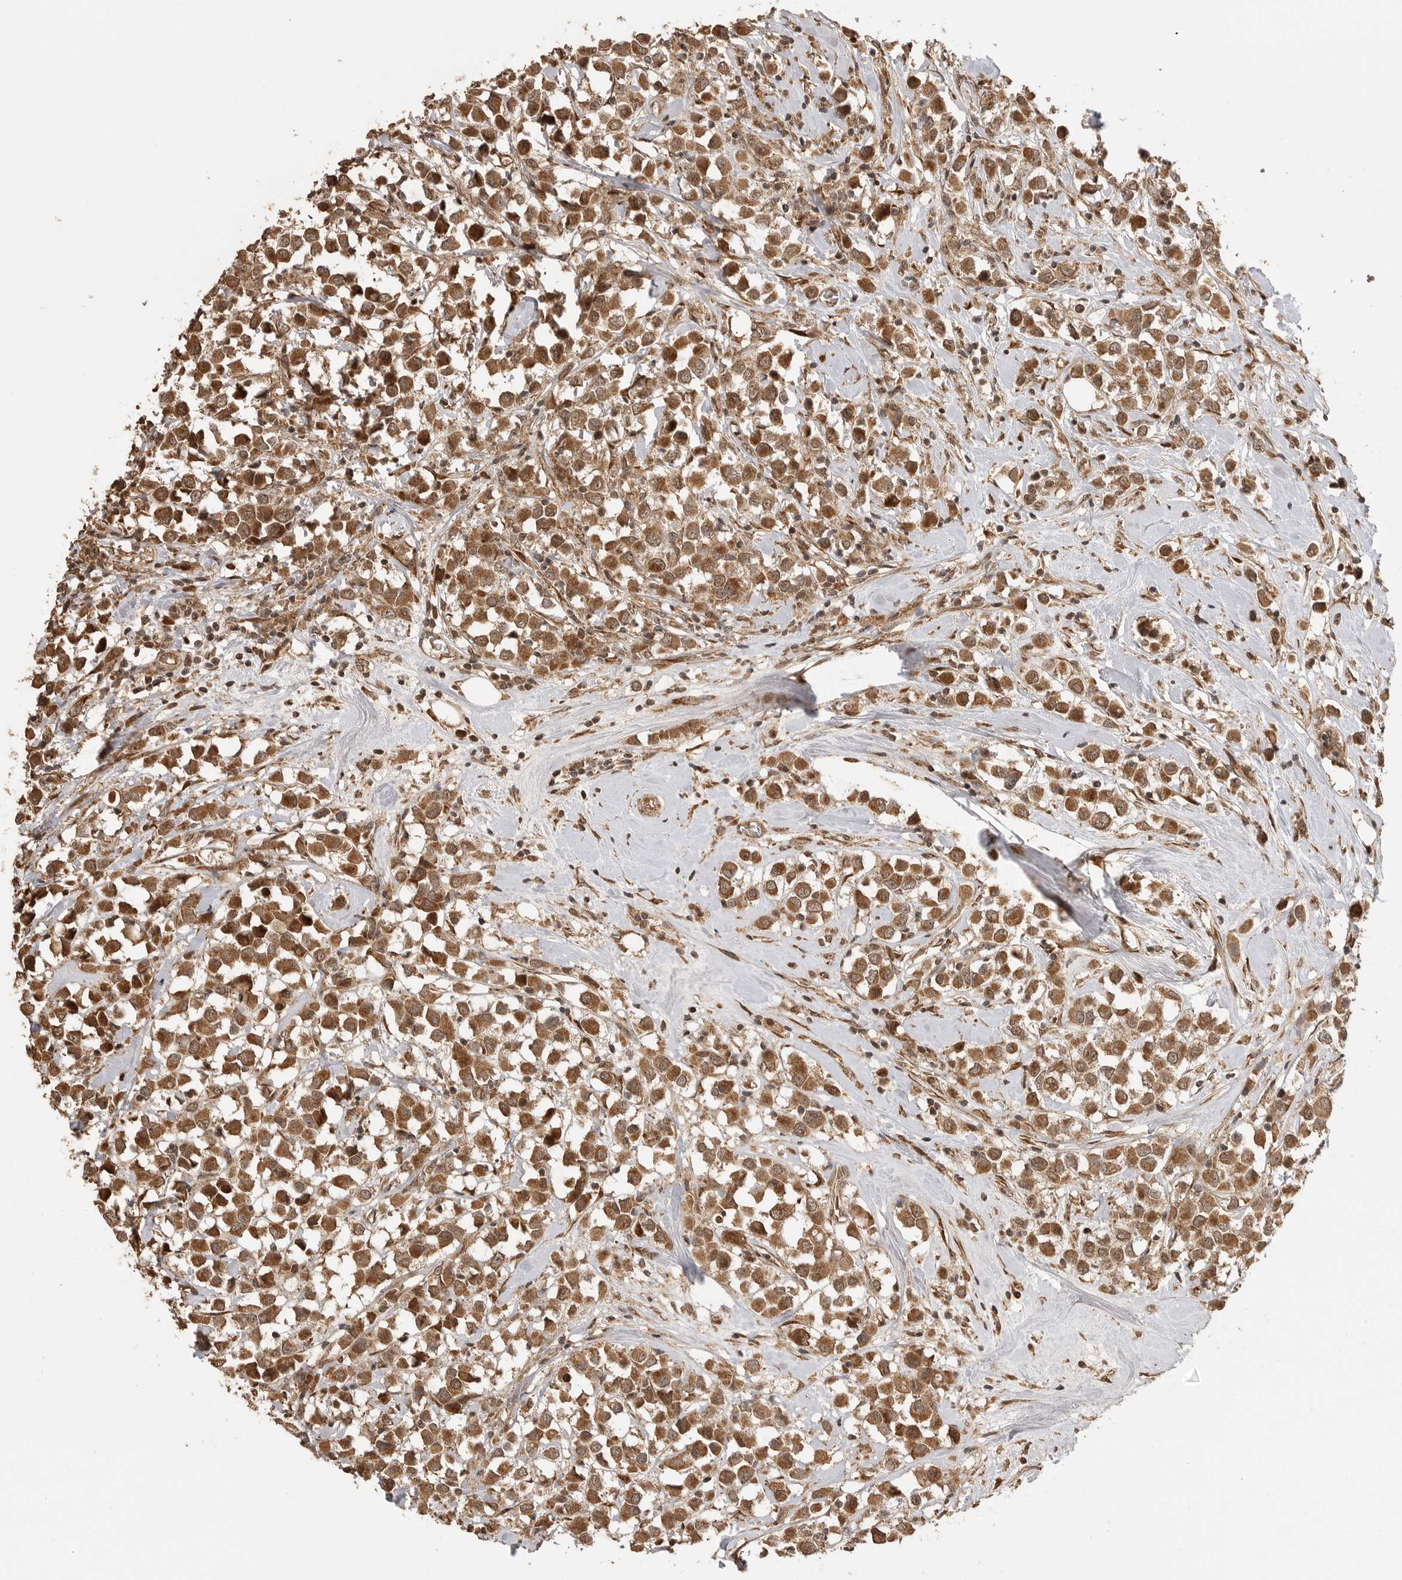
{"staining": {"intensity": "moderate", "quantity": ">75%", "location": "cytoplasmic/membranous"}, "tissue": "breast cancer", "cell_type": "Tumor cells", "image_type": "cancer", "snomed": [{"axis": "morphology", "description": "Duct carcinoma"}, {"axis": "topography", "description": "Breast"}], "caption": "Breast infiltrating ductal carcinoma was stained to show a protein in brown. There is medium levels of moderate cytoplasmic/membranous positivity in approximately >75% of tumor cells.", "gene": "BOC", "patient": {"sex": "female", "age": 61}}